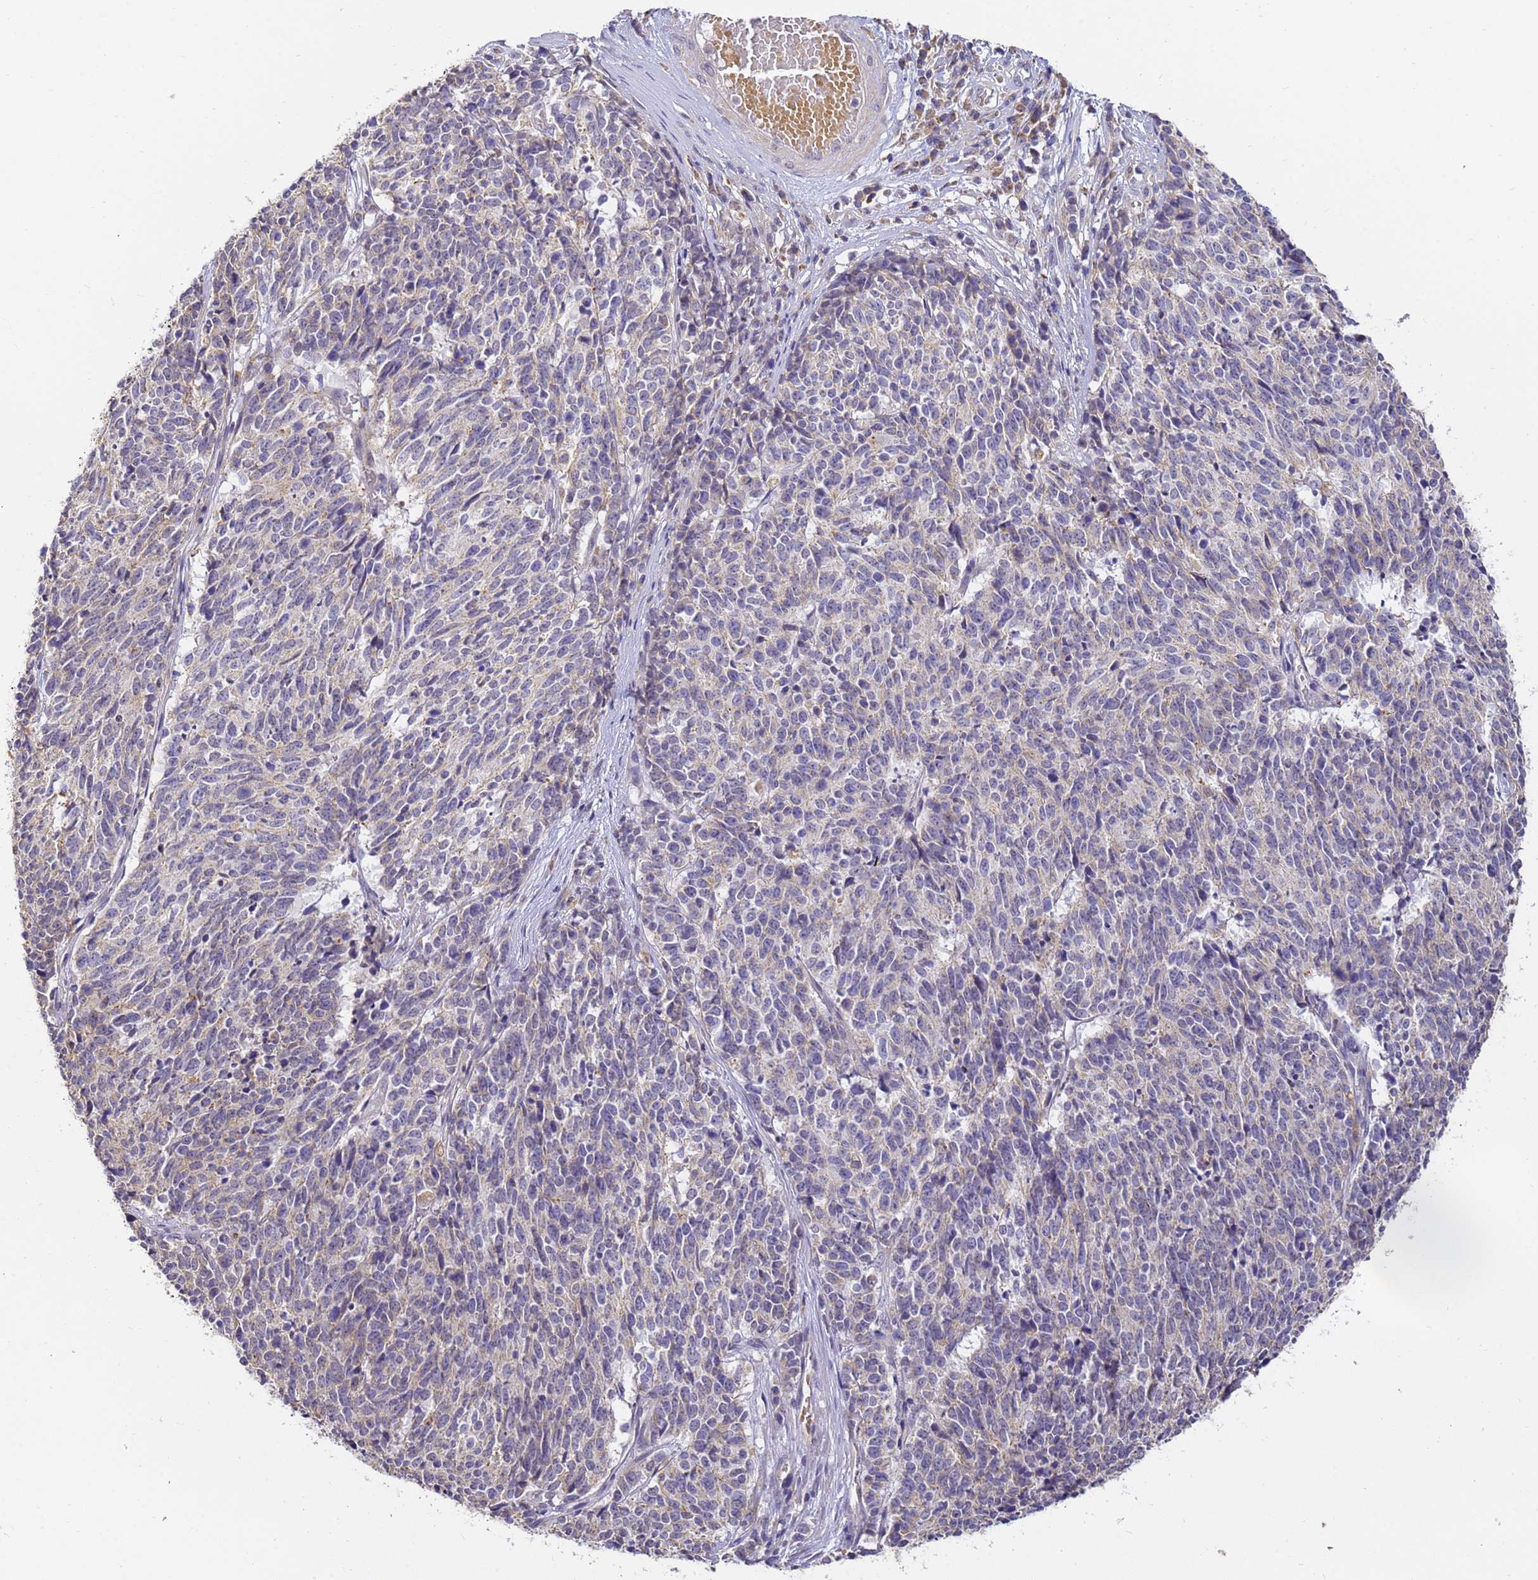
{"staining": {"intensity": "weak", "quantity": "<25%", "location": "cytoplasmic/membranous"}, "tissue": "cervical cancer", "cell_type": "Tumor cells", "image_type": "cancer", "snomed": [{"axis": "morphology", "description": "Squamous cell carcinoma, NOS"}, {"axis": "topography", "description": "Cervix"}], "caption": "Immunohistochemistry of human cervical cancer shows no staining in tumor cells. (DAB immunohistochemistry (IHC), high magnification).", "gene": "ARL8B", "patient": {"sex": "female", "age": 29}}